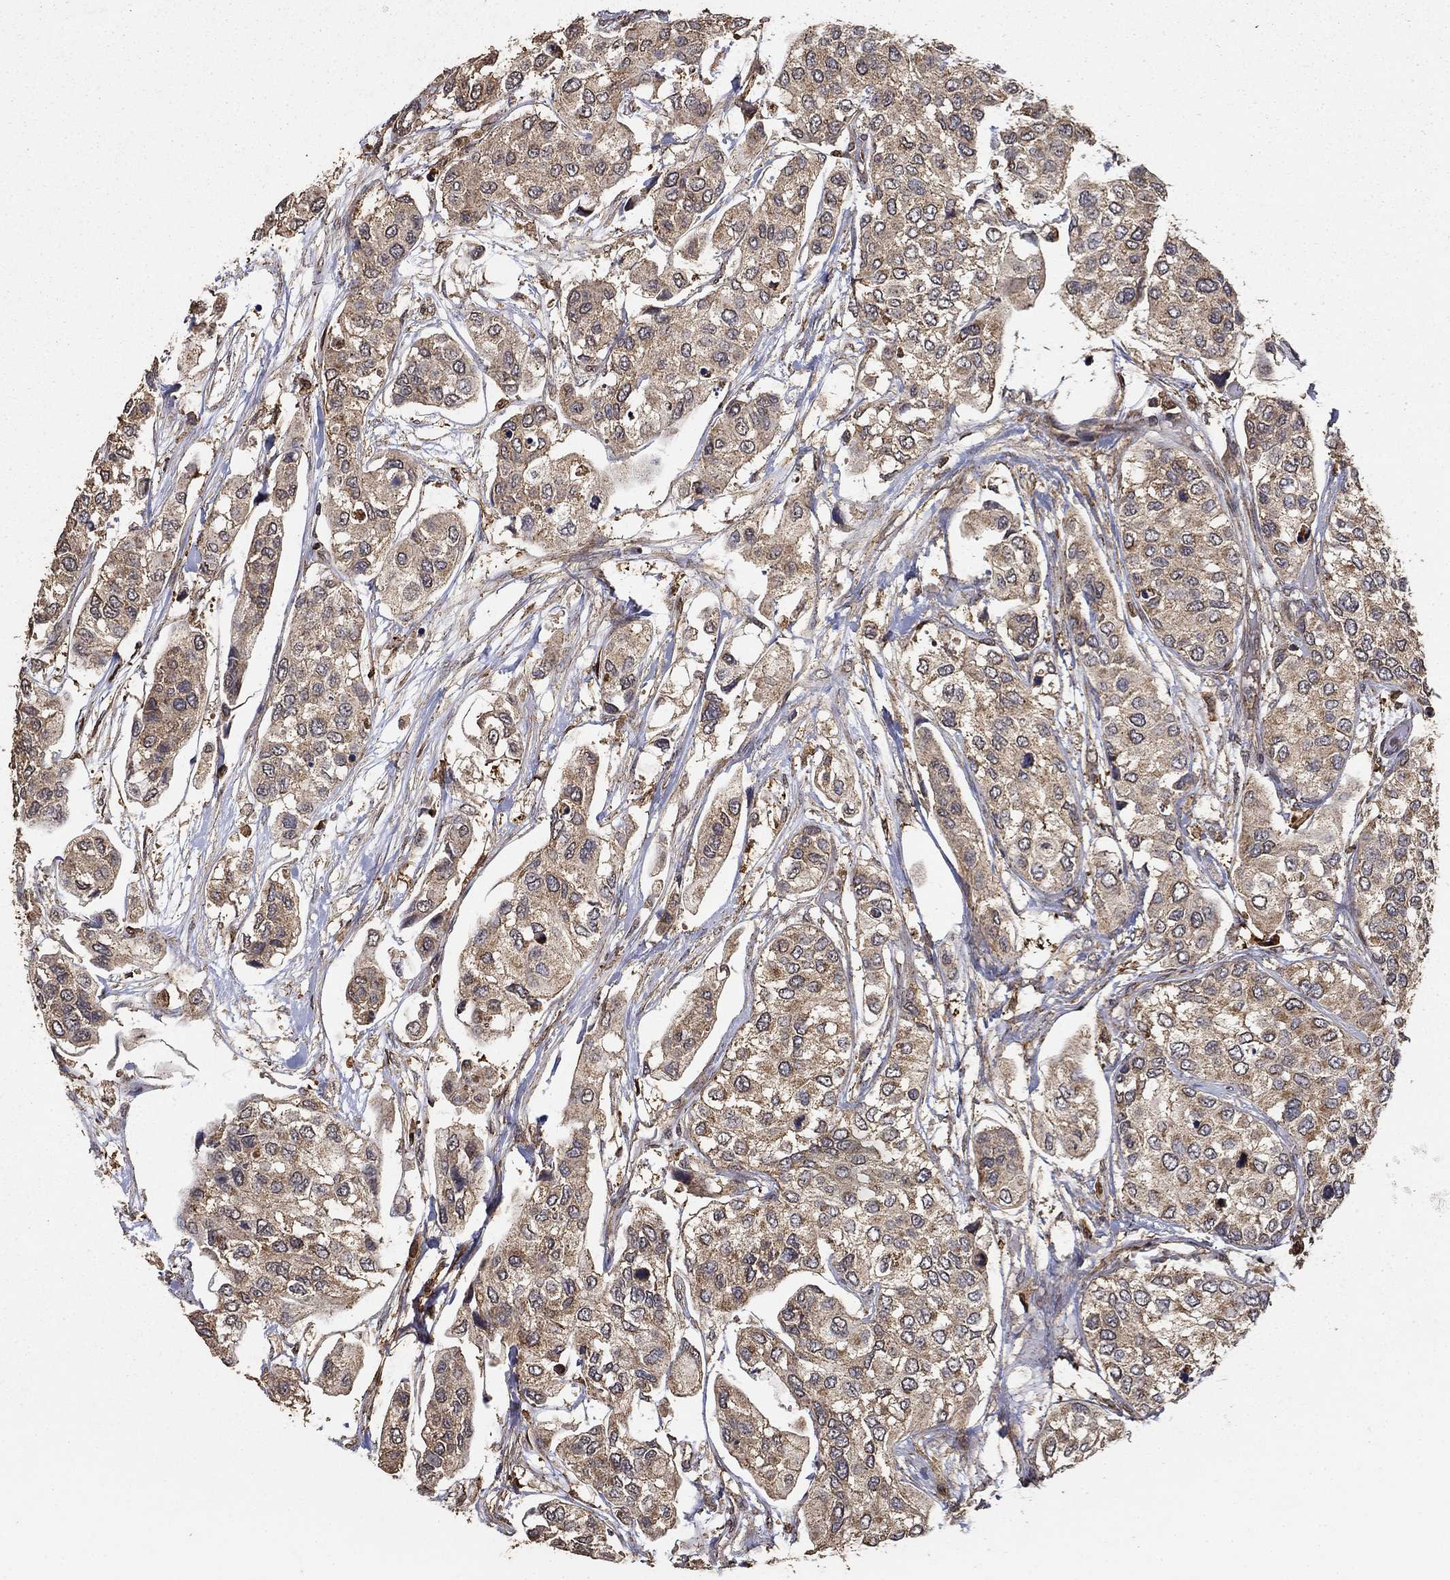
{"staining": {"intensity": "weak", "quantity": "25%-75%", "location": "cytoplasmic/membranous"}, "tissue": "urothelial cancer", "cell_type": "Tumor cells", "image_type": "cancer", "snomed": [{"axis": "morphology", "description": "Urothelial carcinoma, High grade"}, {"axis": "topography", "description": "Urinary bladder"}], "caption": "Immunohistochemical staining of human urothelial cancer shows low levels of weak cytoplasmic/membranous positivity in about 25%-75% of tumor cells.", "gene": "IFRD1", "patient": {"sex": "male", "age": 77}}